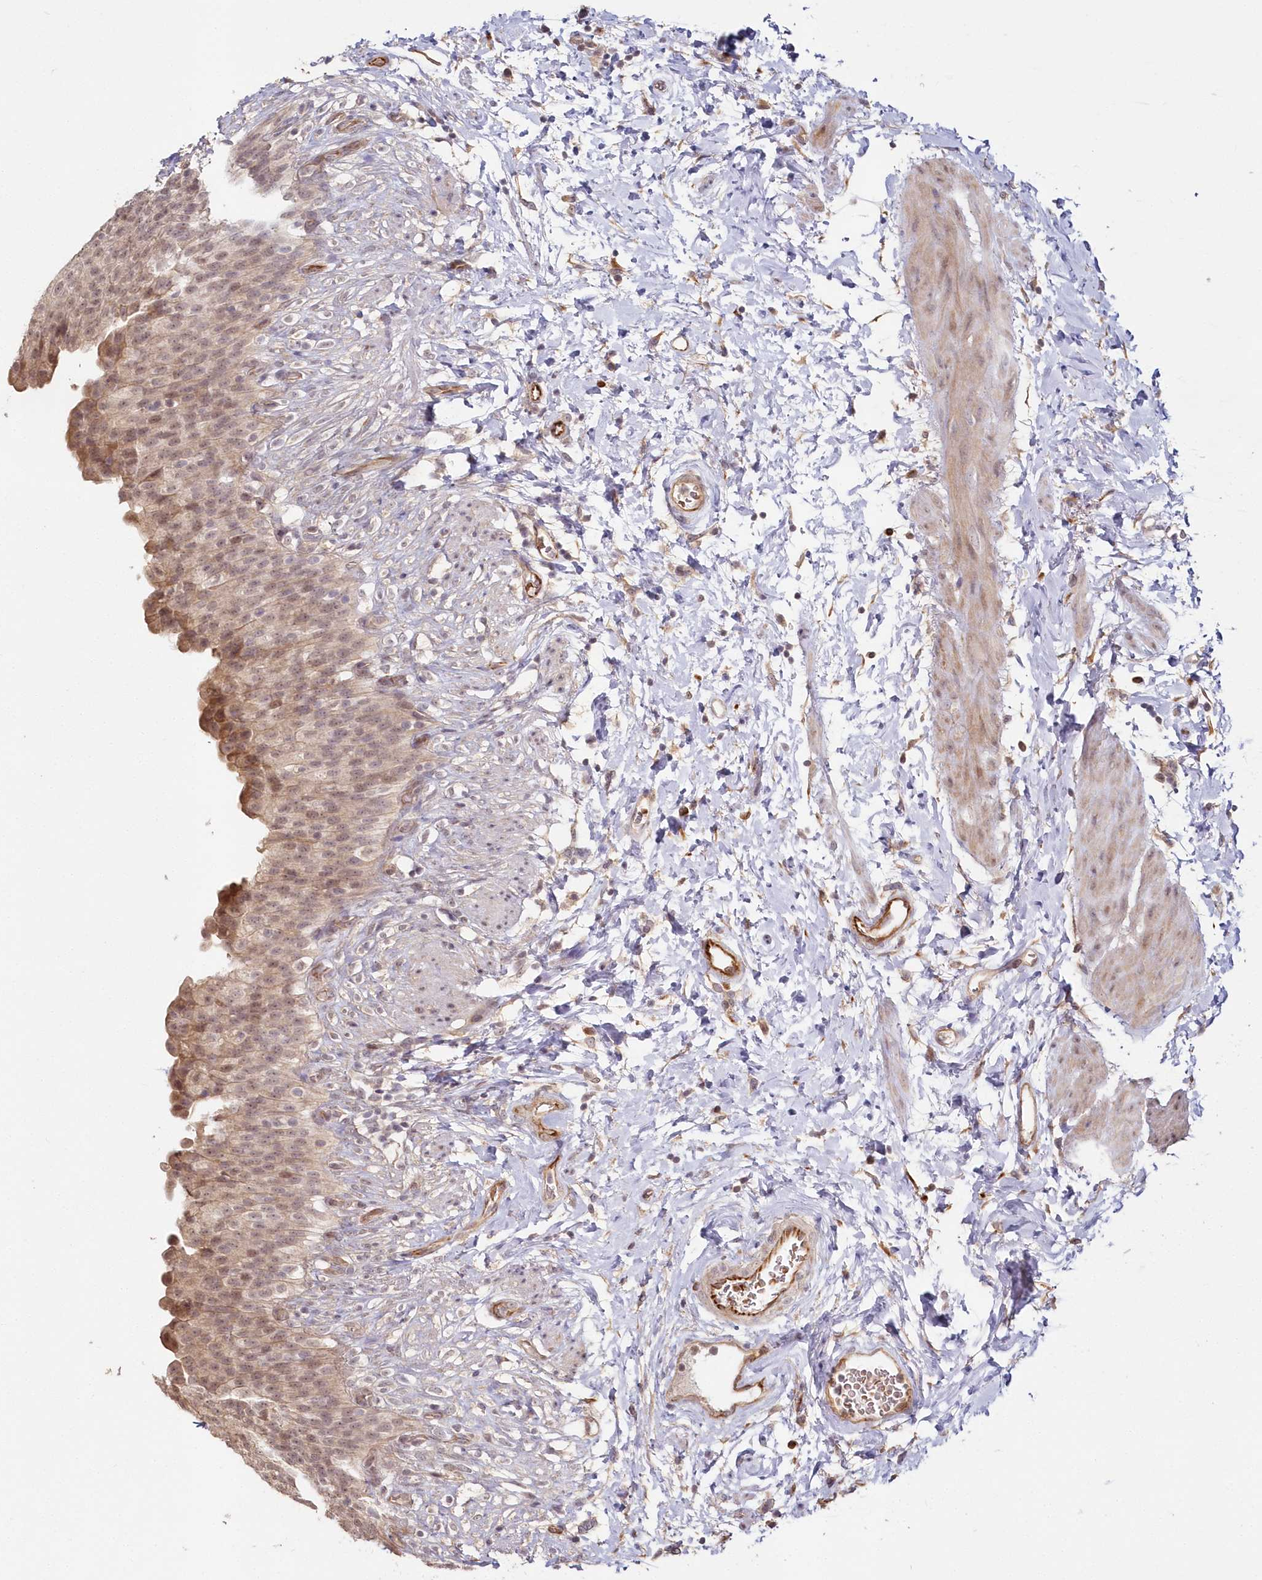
{"staining": {"intensity": "moderate", "quantity": ">75%", "location": "cytoplasmic/membranous,nuclear"}, "tissue": "urinary bladder", "cell_type": "Urothelial cells", "image_type": "normal", "snomed": [{"axis": "morphology", "description": "Normal tissue, NOS"}, {"axis": "topography", "description": "Urinary bladder"}], "caption": "Moderate cytoplasmic/membranous,nuclear expression for a protein is identified in approximately >75% of urothelial cells of unremarkable urinary bladder using immunohistochemistry (IHC).", "gene": "HYCC2", "patient": {"sex": "female", "age": 79}}